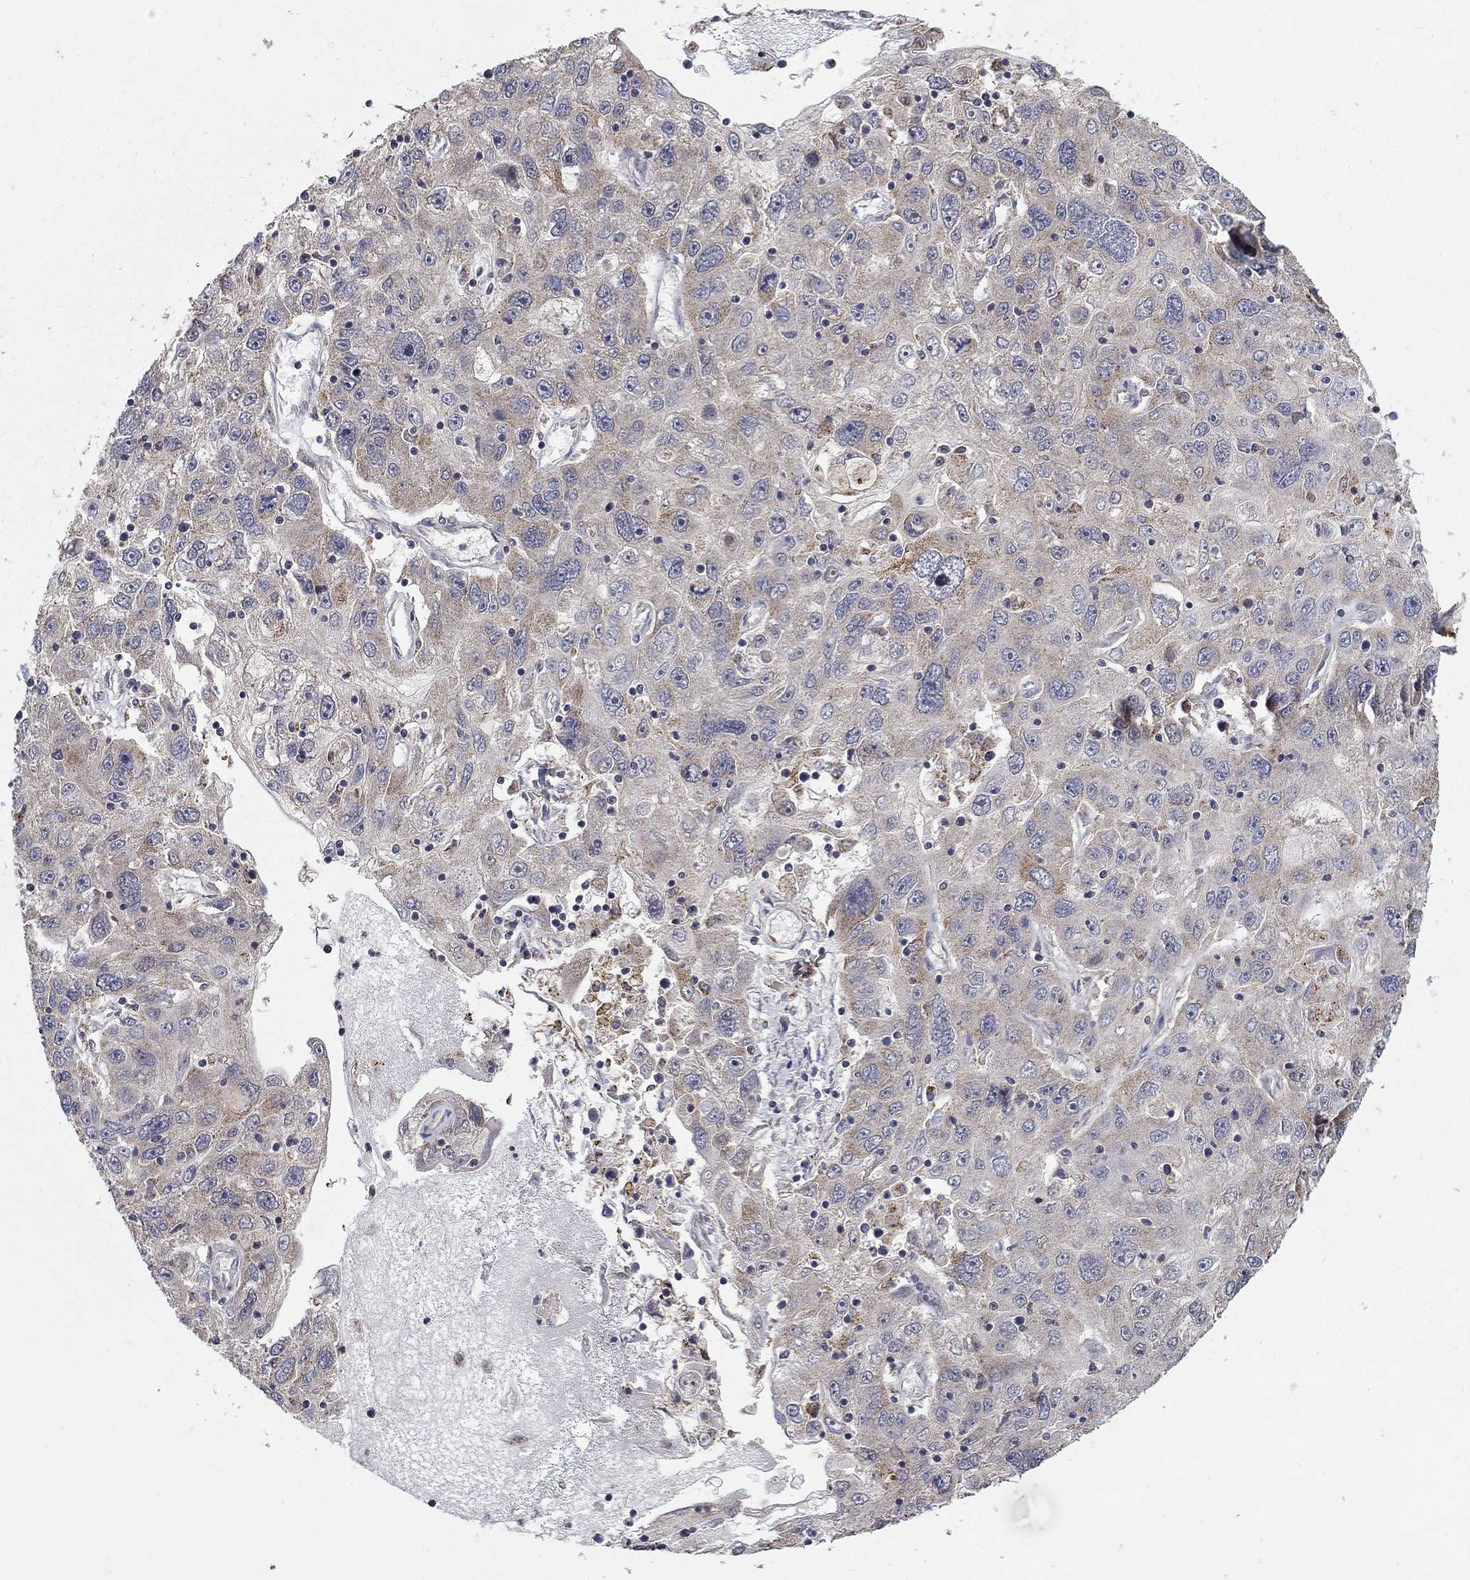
{"staining": {"intensity": "weak", "quantity": "25%-75%", "location": "cytoplasmic/membranous"}, "tissue": "stomach cancer", "cell_type": "Tumor cells", "image_type": "cancer", "snomed": [{"axis": "morphology", "description": "Adenocarcinoma, NOS"}, {"axis": "topography", "description": "Stomach"}], "caption": "Tumor cells exhibit weak cytoplasmic/membranous expression in approximately 25%-75% of cells in adenocarcinoma (stomach).", "gene": "LPCAT4", "patient": {"sex": "male", "age": 56}}